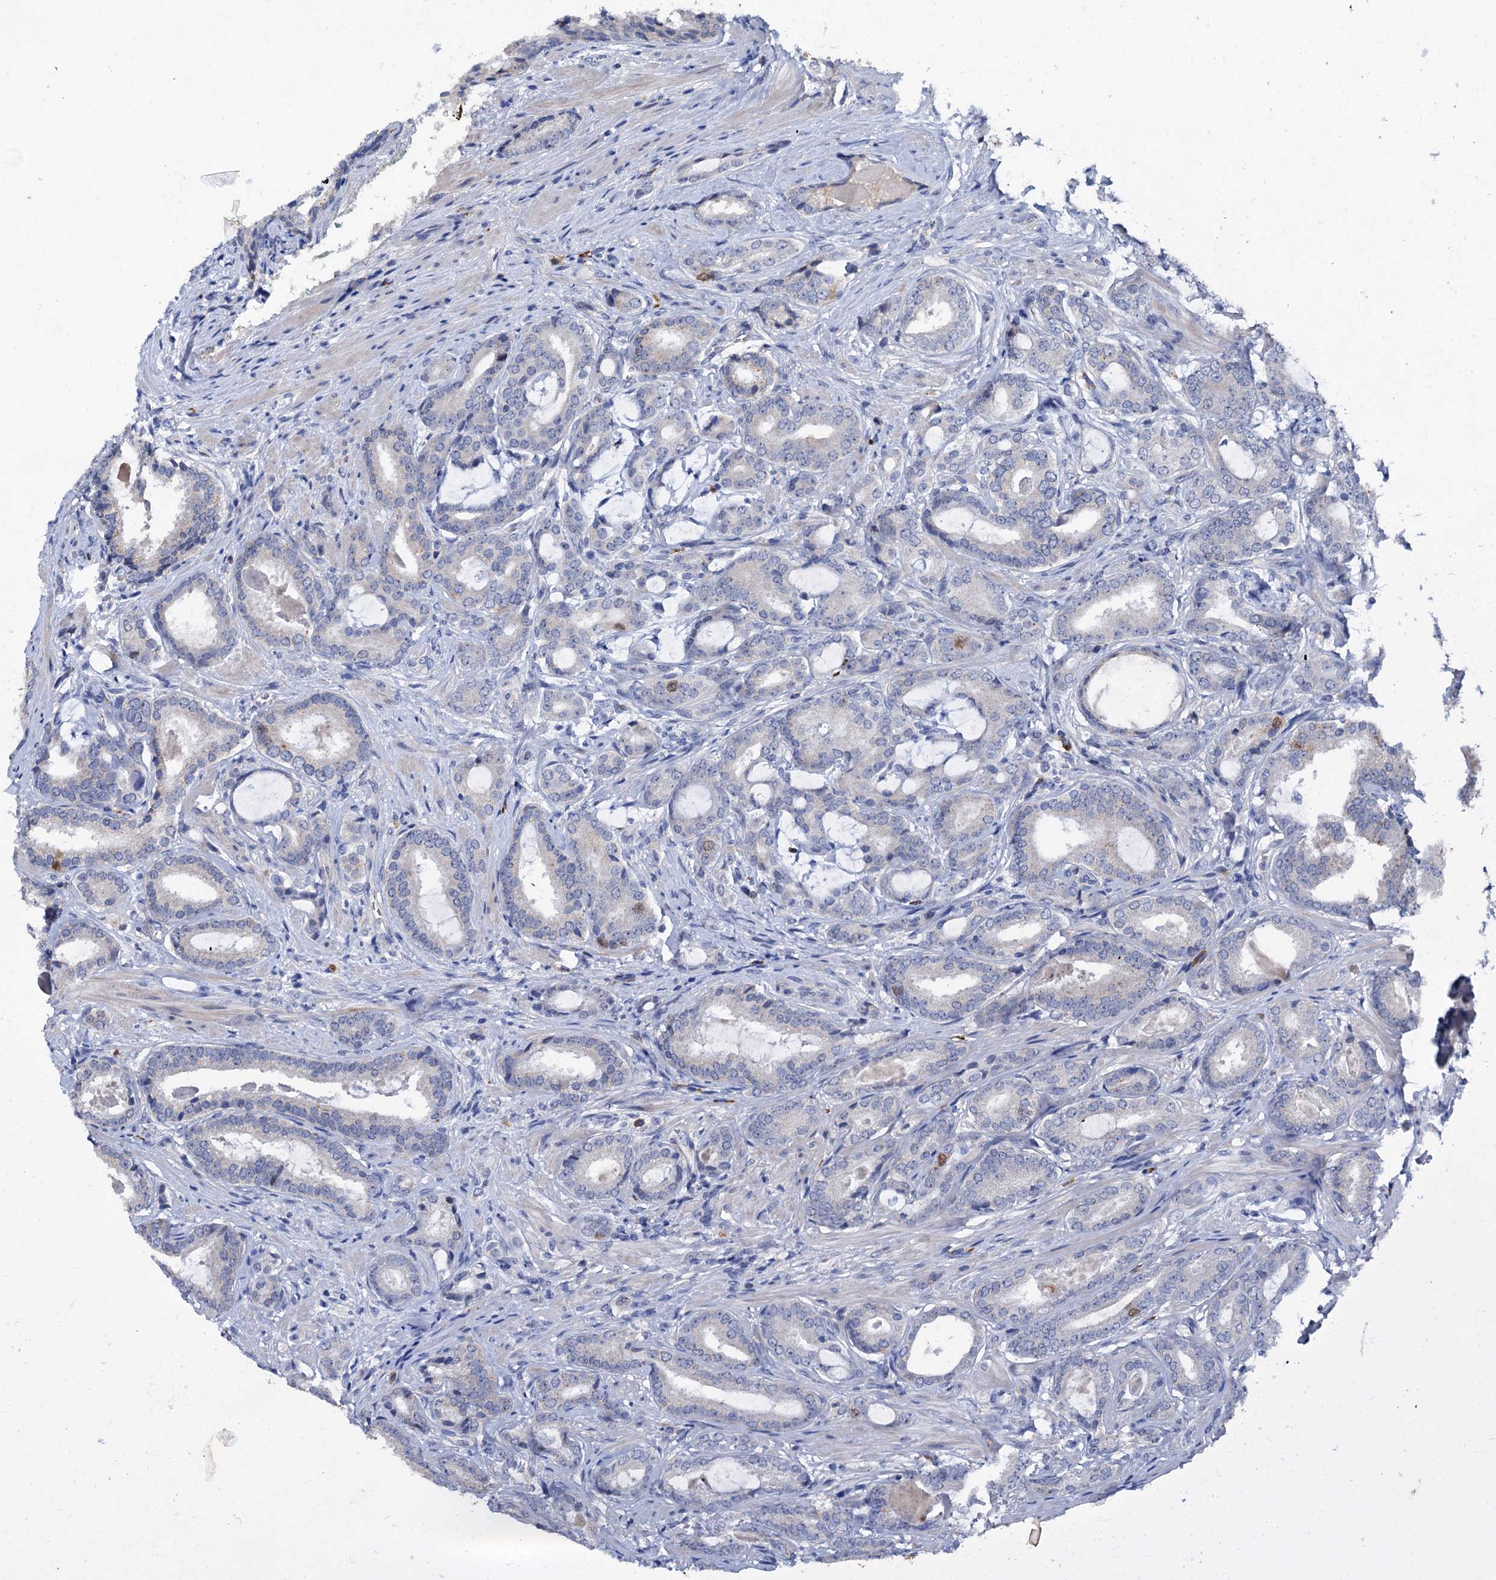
{"staining": {"intensity": "weak", "quantity": "<25%", "location": "cytoplasmic/membranous"}, "tissue": "prostate cancer", "cell_type": "Tumor cells", "image_type": "cancer", "snomed": [{"axis": "morphology", "description": "Adenocarcinoma, High grade"}, {"axis": "topography", "description": "Prostate"}], "caption": "Tumor cells are negative for brown protein staining in prostate cancer.", "gene": "FAM111B", "patient": {"sex": "male", "age": 60}}